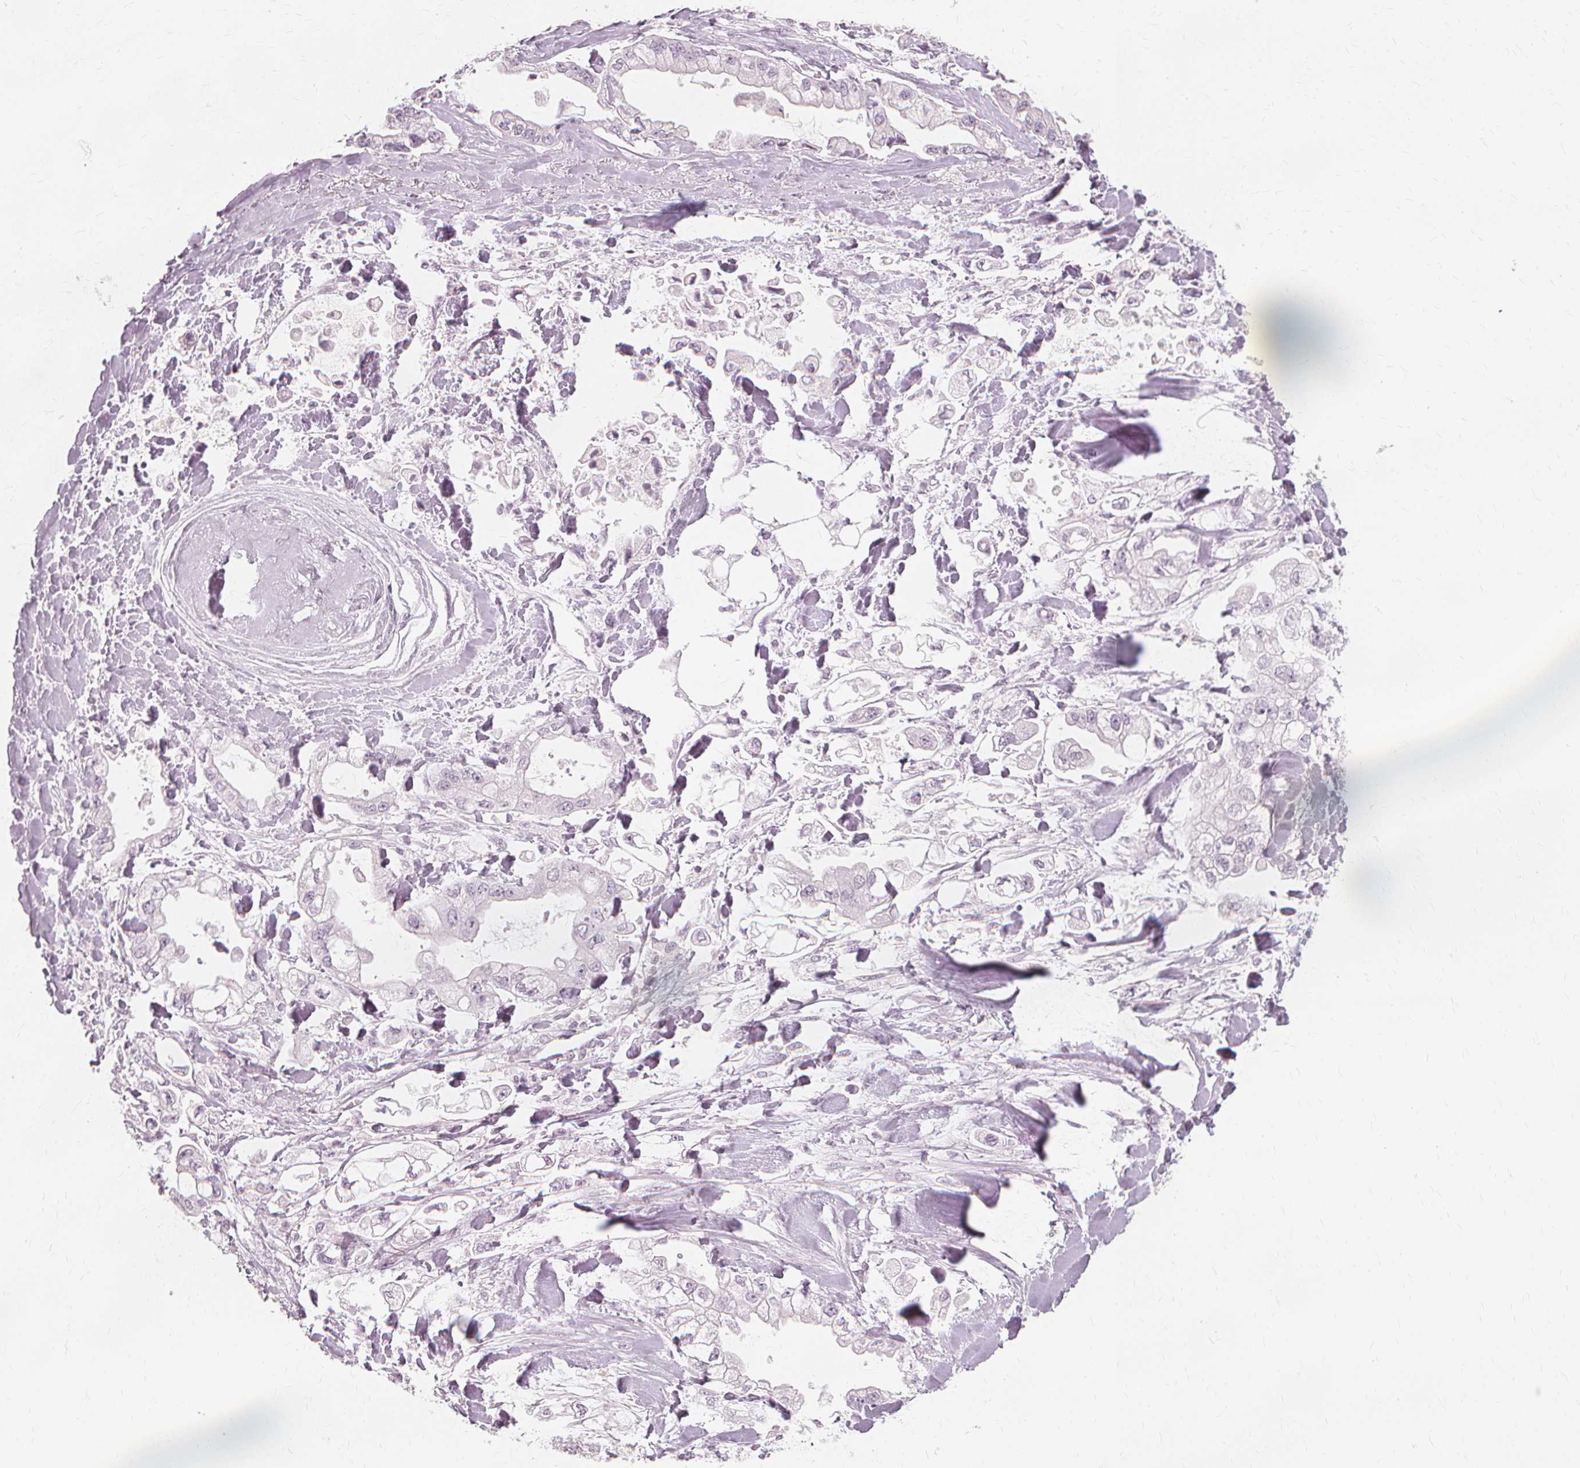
{"staining": {"intensity": "negative", "quantity": "none", "location": "none"}, "tissue": "stomach cancer", "cell_type": "Tumor cells", "image_type": "cancer", "snomed": [{"axis": "morphology", "description": "Adenocarcinoma, NOS"}, {"axis": "topography", "description": "Stomach"}], "caption": "DAB (3,3'-diaminobenzidine) immunohistochemical staining of human stomach cancer (adenocarcinoma) demonstrates no significant staining in tumor cells.", "gene": "NXPE1", "patient": {"sex": "male", "age": 62}}